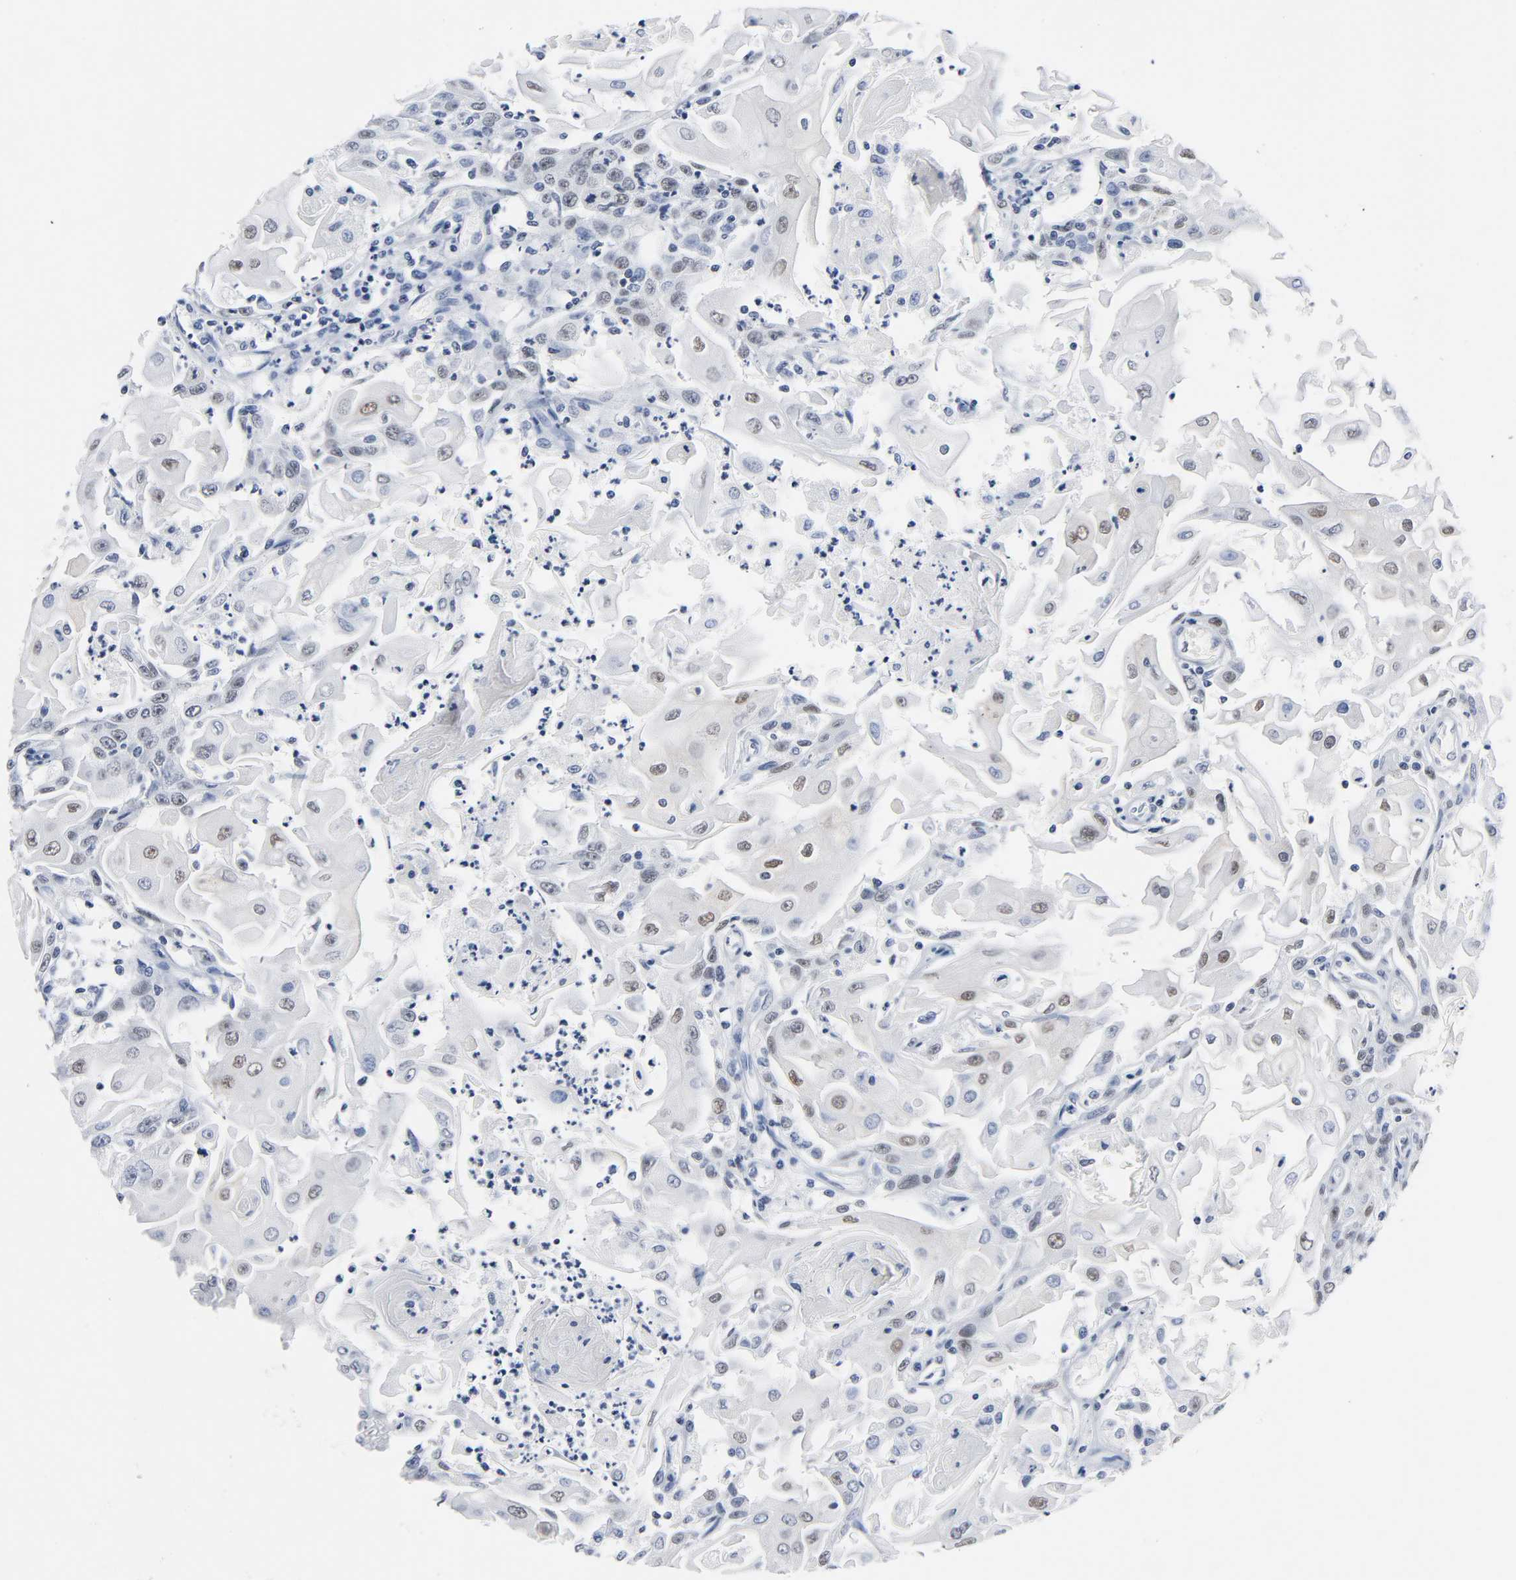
{"staining": {"intensity": "moderate", "quantity": "25%-75%", "location": "nuclear"}, "tissue": "head and neck cancer", "cell_type": "Tumor cells", "image_type": "cancer", "snomed": [{"axis": "morphology", "description": "Squamous cell carcinoma, NOS"}, {"axis": "topography", "description": "Oral tissue"}, {"axis": "topography", "description": "Head-Neck"}], "caption": "Protein expression analysis of human head and neck cancer reveals moderate nuclear staining in approximately 25%-75% of tumor cells.", "gene": "CSTF2", "patient": {"sex": "female", "age": 76}}